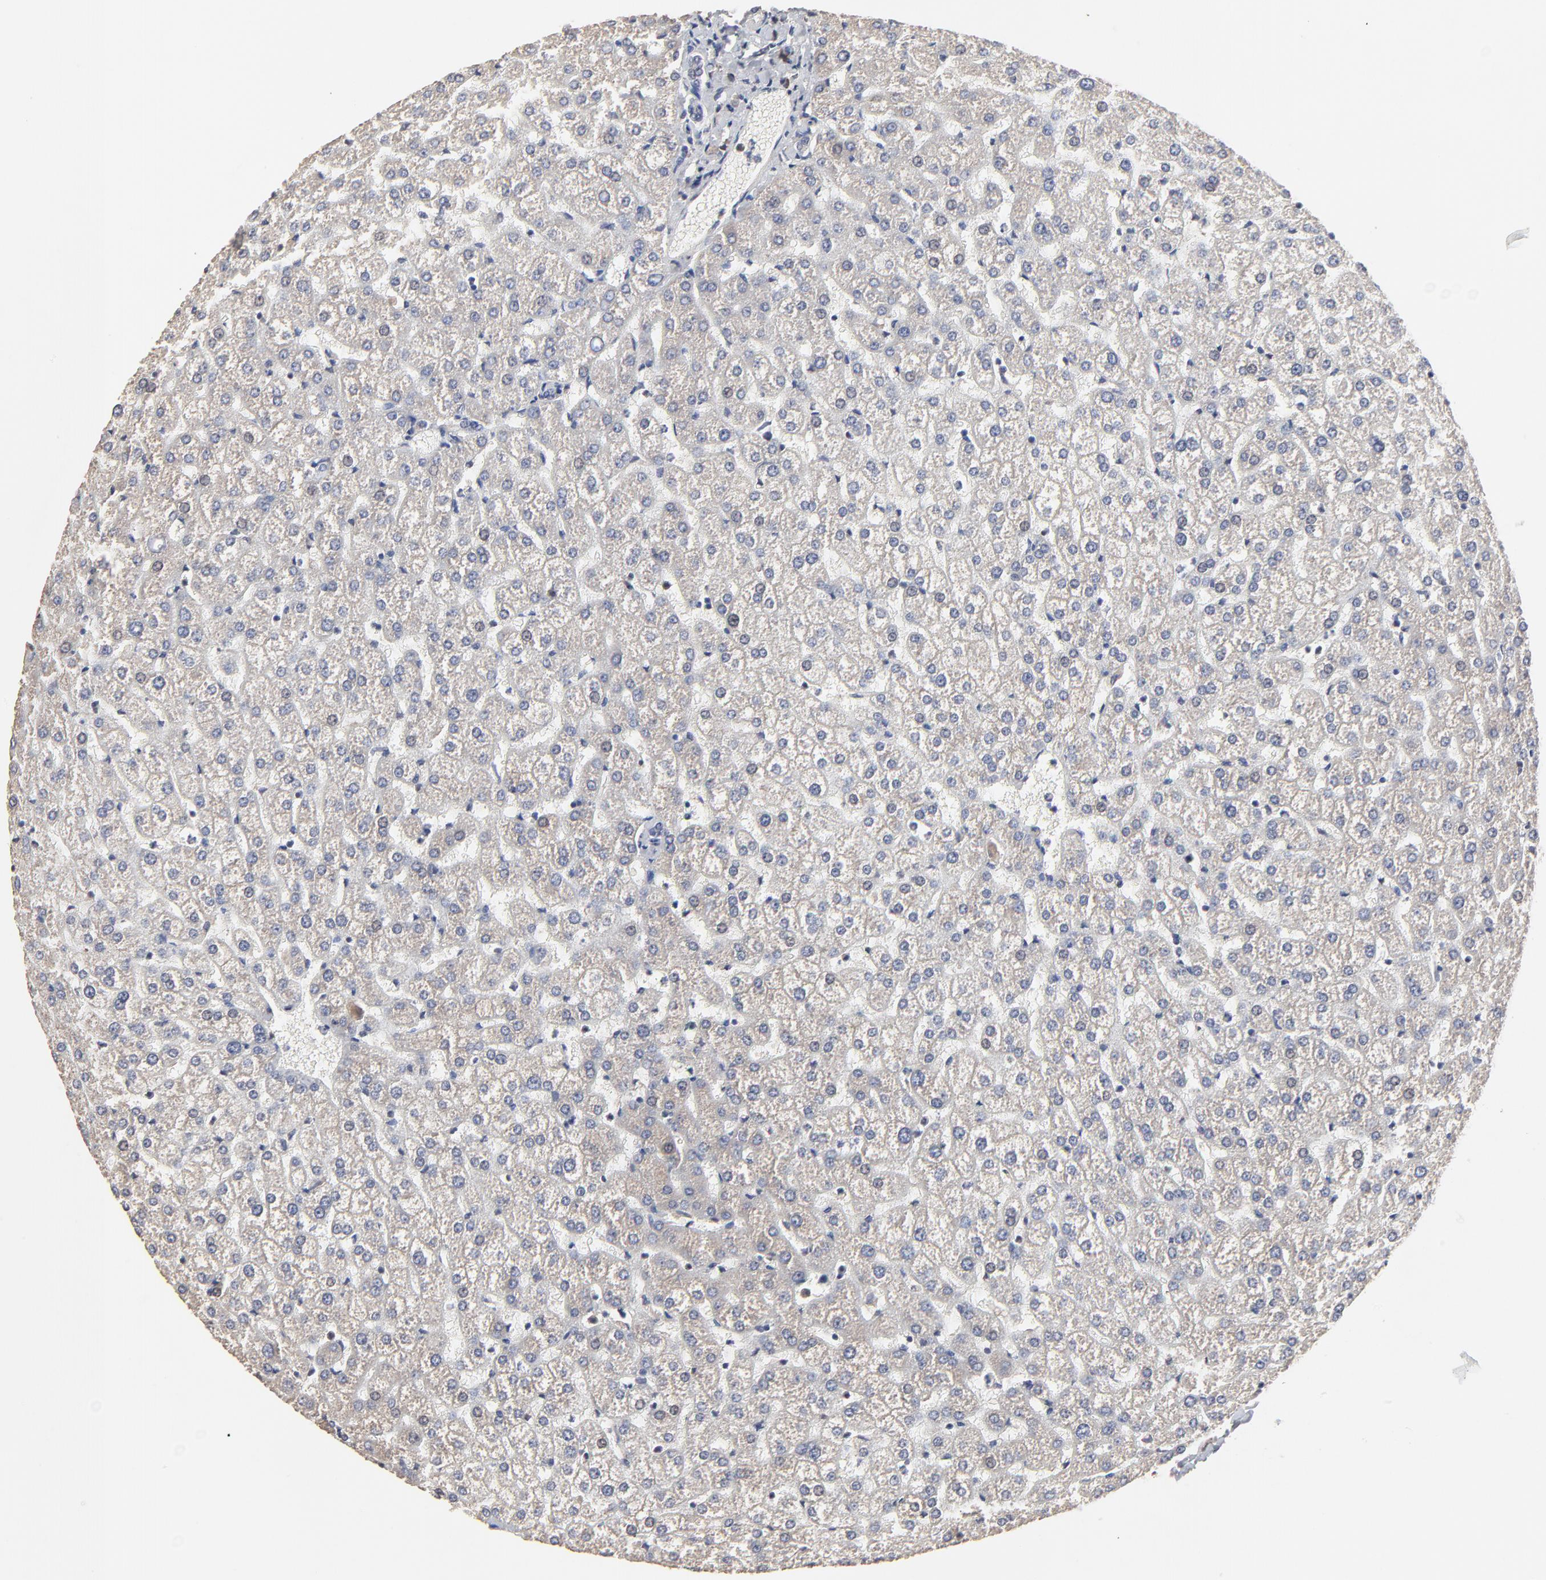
{"staining": {"intensity": "weak", "quantity": "<25%", "location": "cytoplasmic/membranous"}, "tissue": "liver", "cell_type": "Hepatocytes", "image_type": "normal", "snomed": [{"axis": "morphology", "description": "Normal tissue, NOS"}, {"axis": "topography", "description": "Liver"}], "caption": "Micrograph shows no protein positivity in hepatocytes of benign liver. (DAB immunohistochemistry (IHC), high magnification).", "gene": "CHM", "patient": {"sex": "female", "age": 32}}